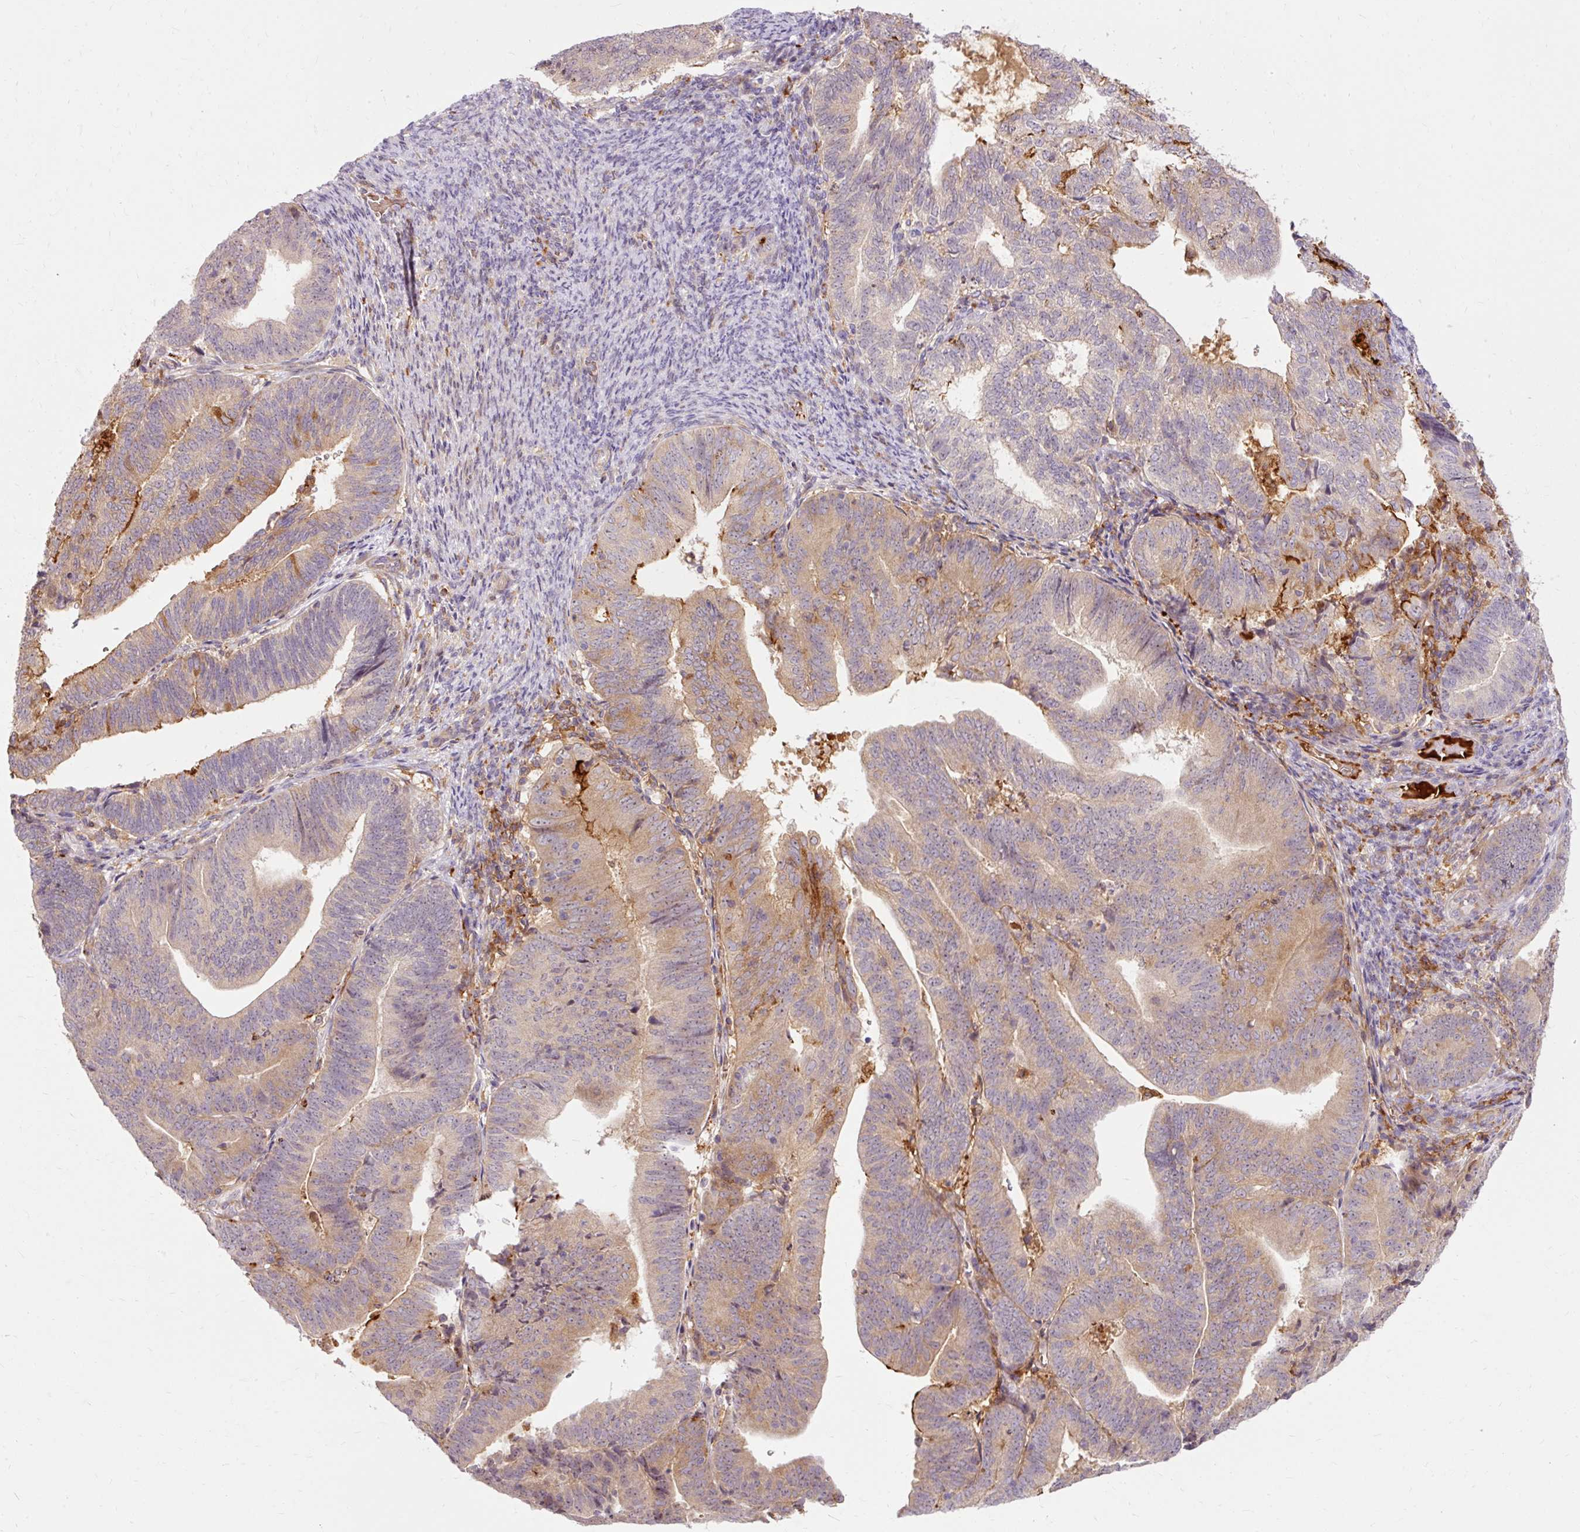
{"staining": {"intensity": "weak", "quantity": "25%-75%", "location": "cytoplasmic/membranous"}, "tissue": "endometrial cancer", "cell_type": "Tumor cells", "image_type": "cancer", "snomed": [{"axis": "morphology", "description": "Adenocarcinoma, NOS"}, {"axis": "topography", "description": "Endometrium"}], "caption": "High-power microscopy captured an immunohistochemistry image of endometrial cancer, revealing weak cytoplasmic/membranous expression in about 25%-75% of tumor cells.", "gene": "CEBPZ", "patient": {"sex": "female", "age": 70}}